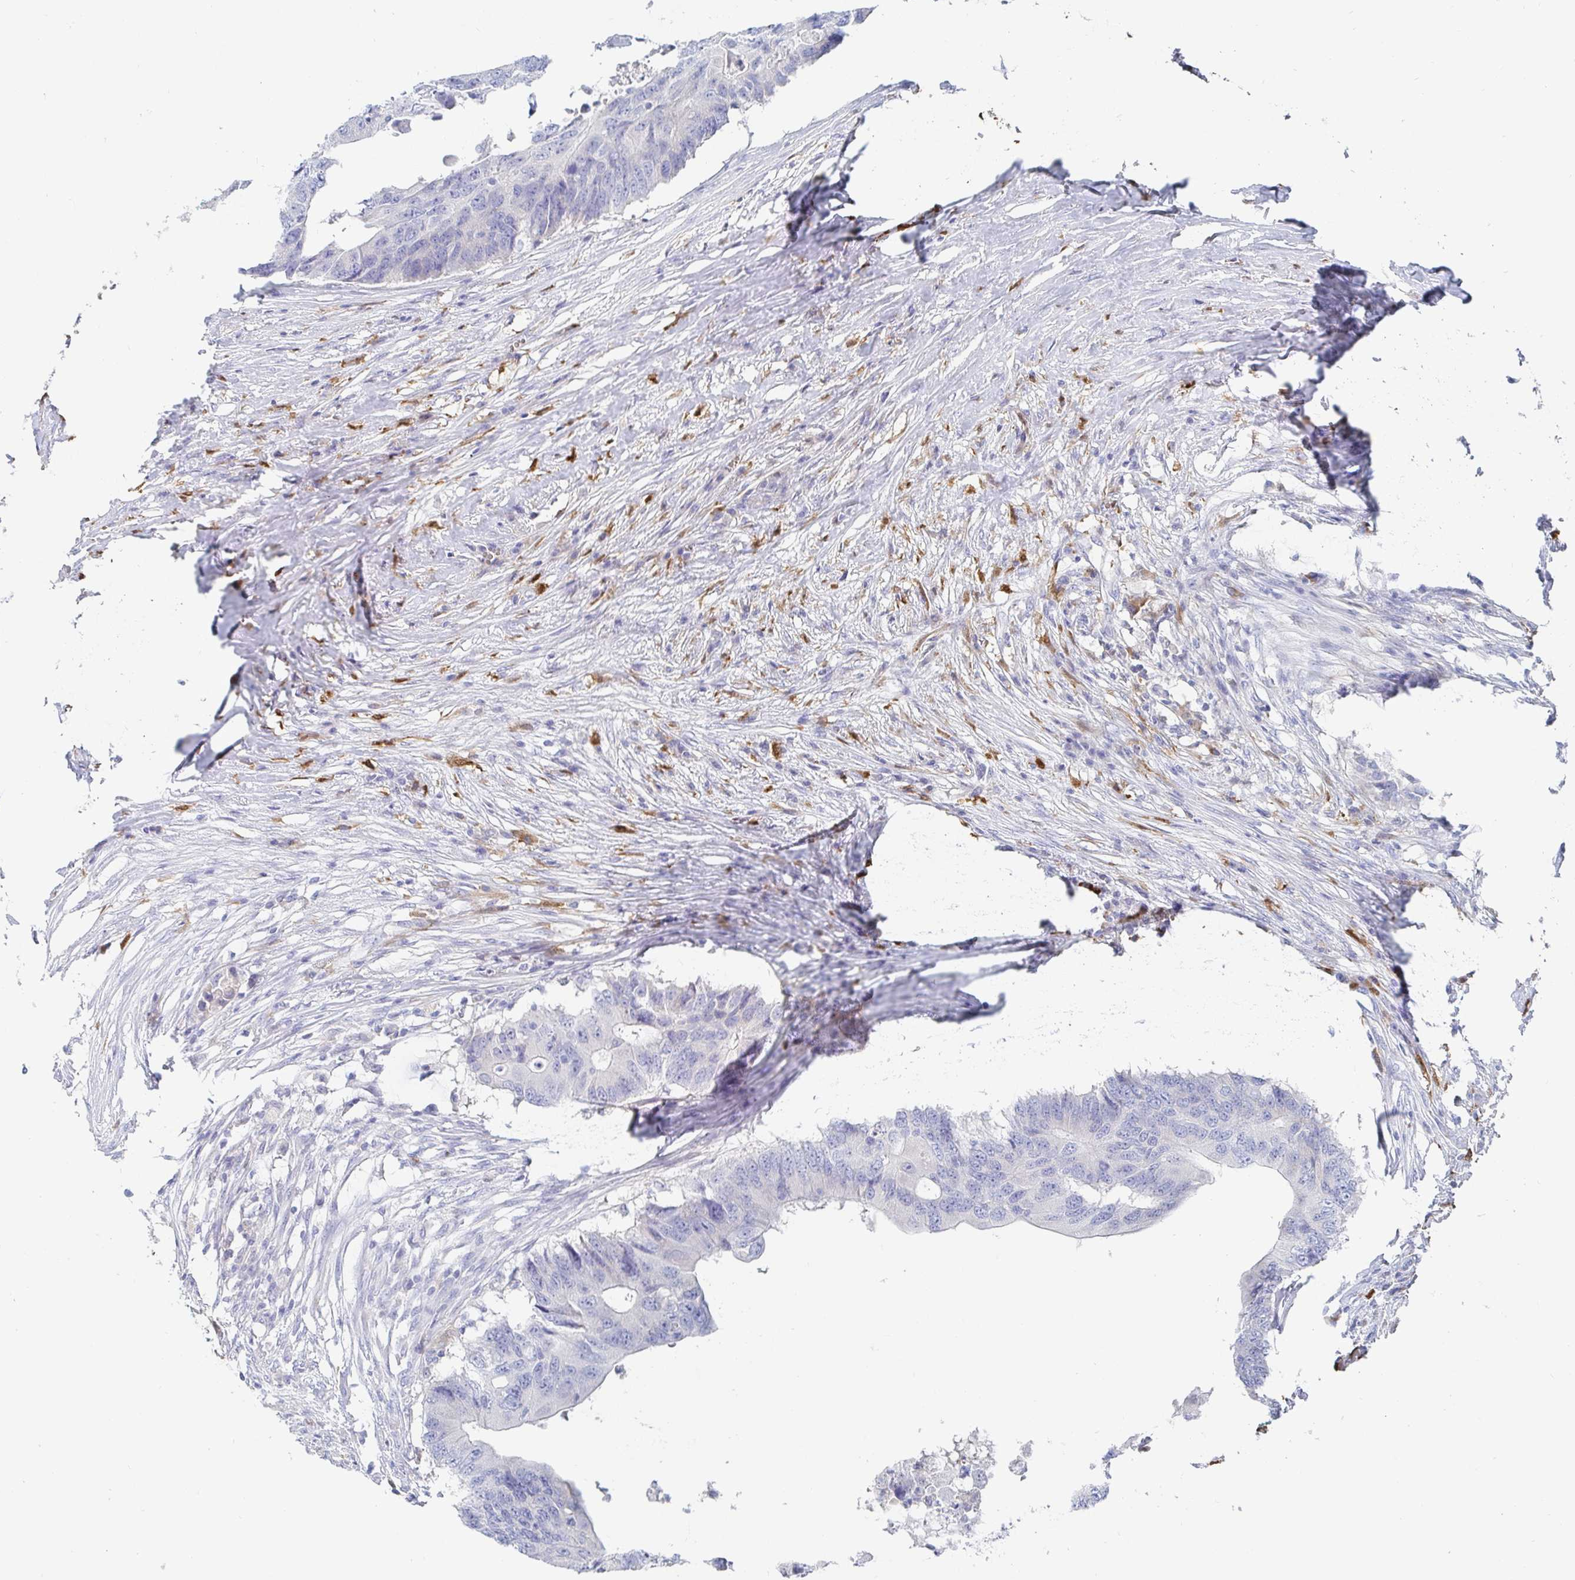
{"staining": {"intensity": "negative", "quantity": "none", "location": "none"}, "tissue": "colorectal cancer", "cell_type": "Tumor cells", "image_type": "cancer", "snomed": [{"axis": "morphology", "description": "Adenocarcinoma, NOS"}, {"axis": "topography", "description": "Colon"}], "caption": "Tumor cells show no significant staining in colorectal cancer.", "gene": "OR2A4", "patient": {"sex": "male", "age": 71}}